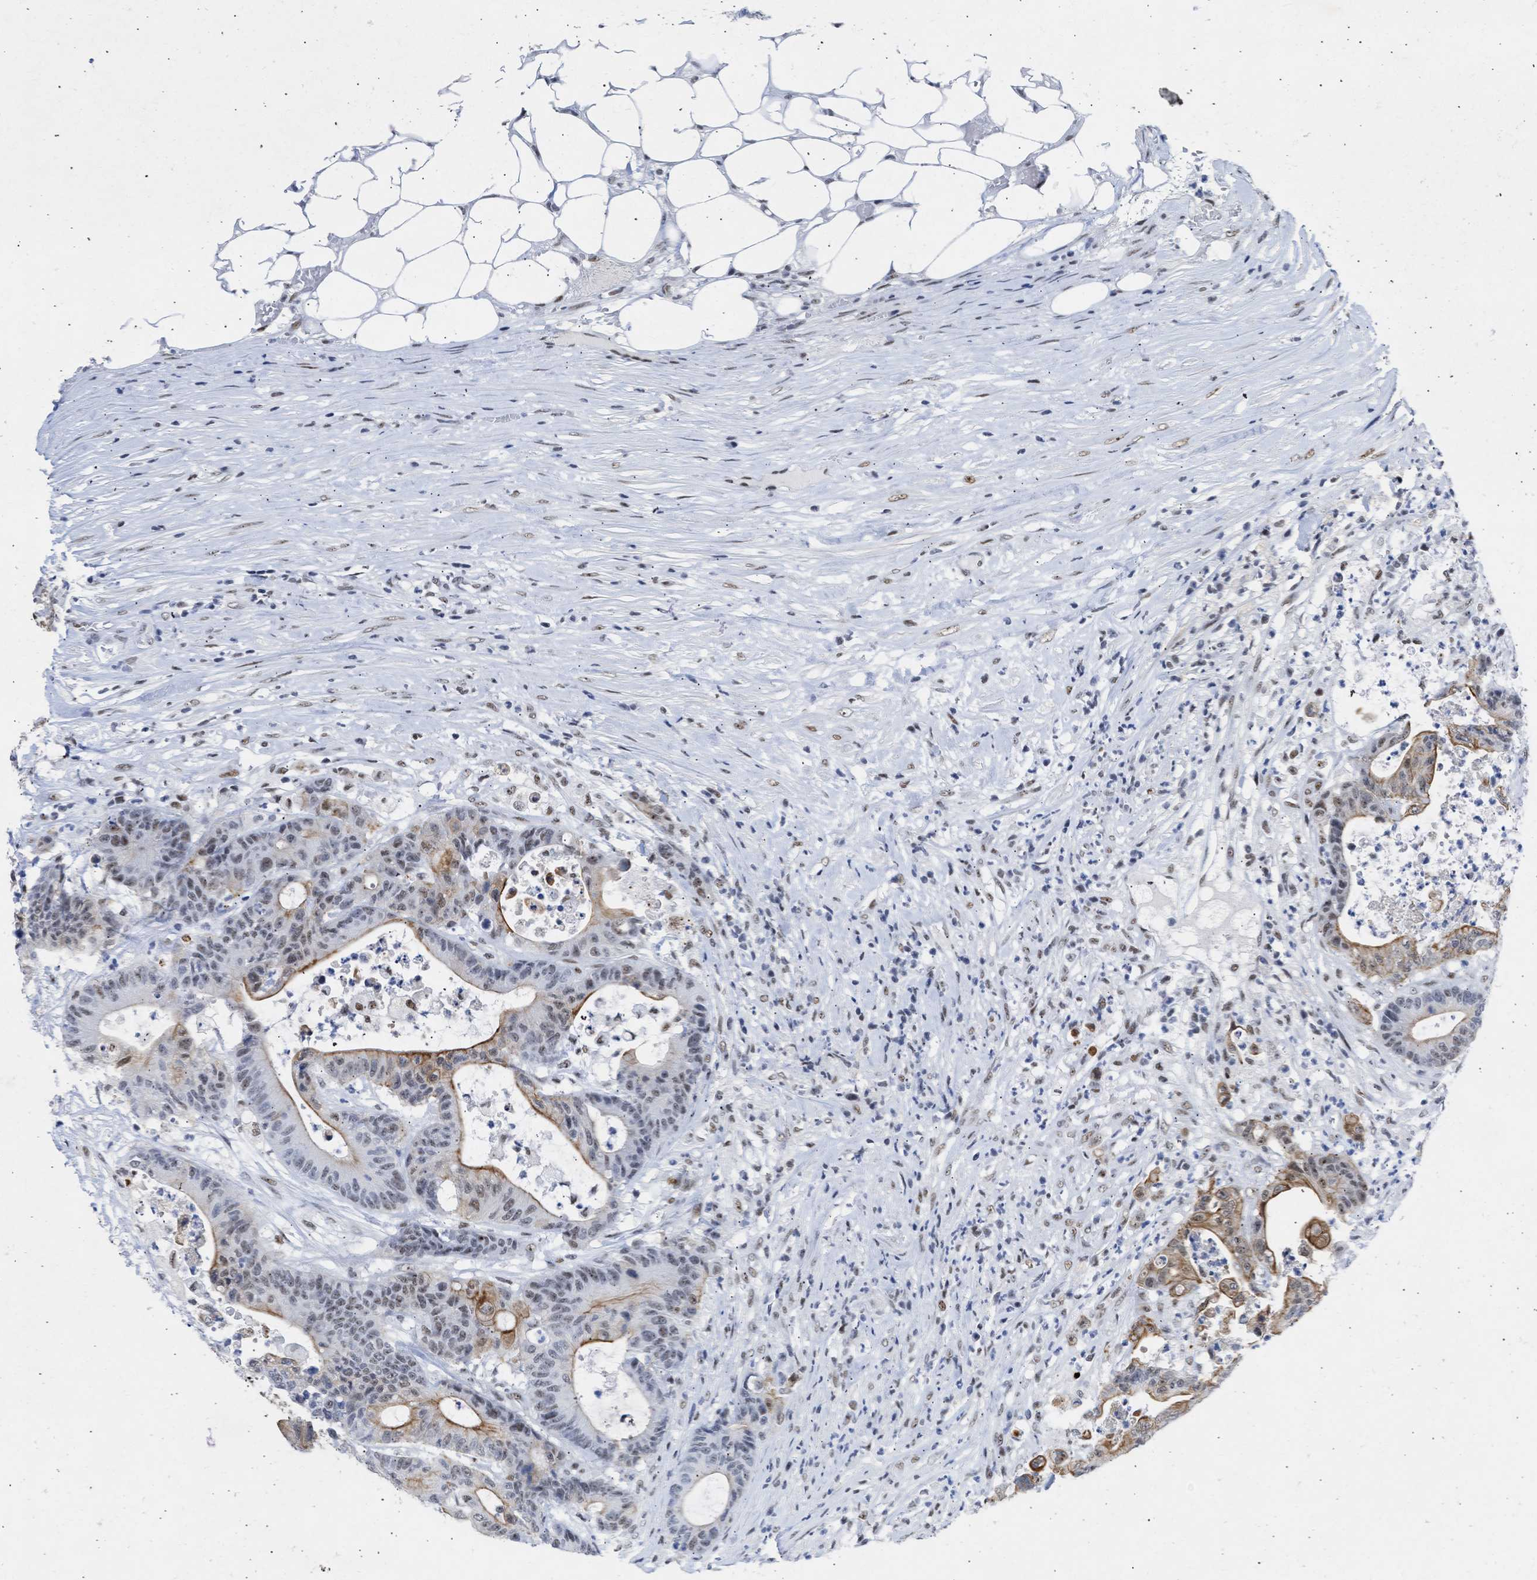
{"staining": {"intensity": "moderate", "quantity": ">75%", "location": "cytoplasmic/membranous,nuclear"}, "tissue": "colorectal cancer", "cell_type": "Tumor cells", "image_type": "cancer", "snomed": [{"axis": "morphology", "description": "Adenocarcinoma, NOS"}, {"axis": "topography", "description": "Colon"}], "caption": "Protein staining demonstrates moderate cytoplasmic/membranous and nuclear expression in about >75% of tumor cells in adenocarcinoma (colorectal).", "gene": "DDX41", "patient": {"sex": "female", "age": 84}}